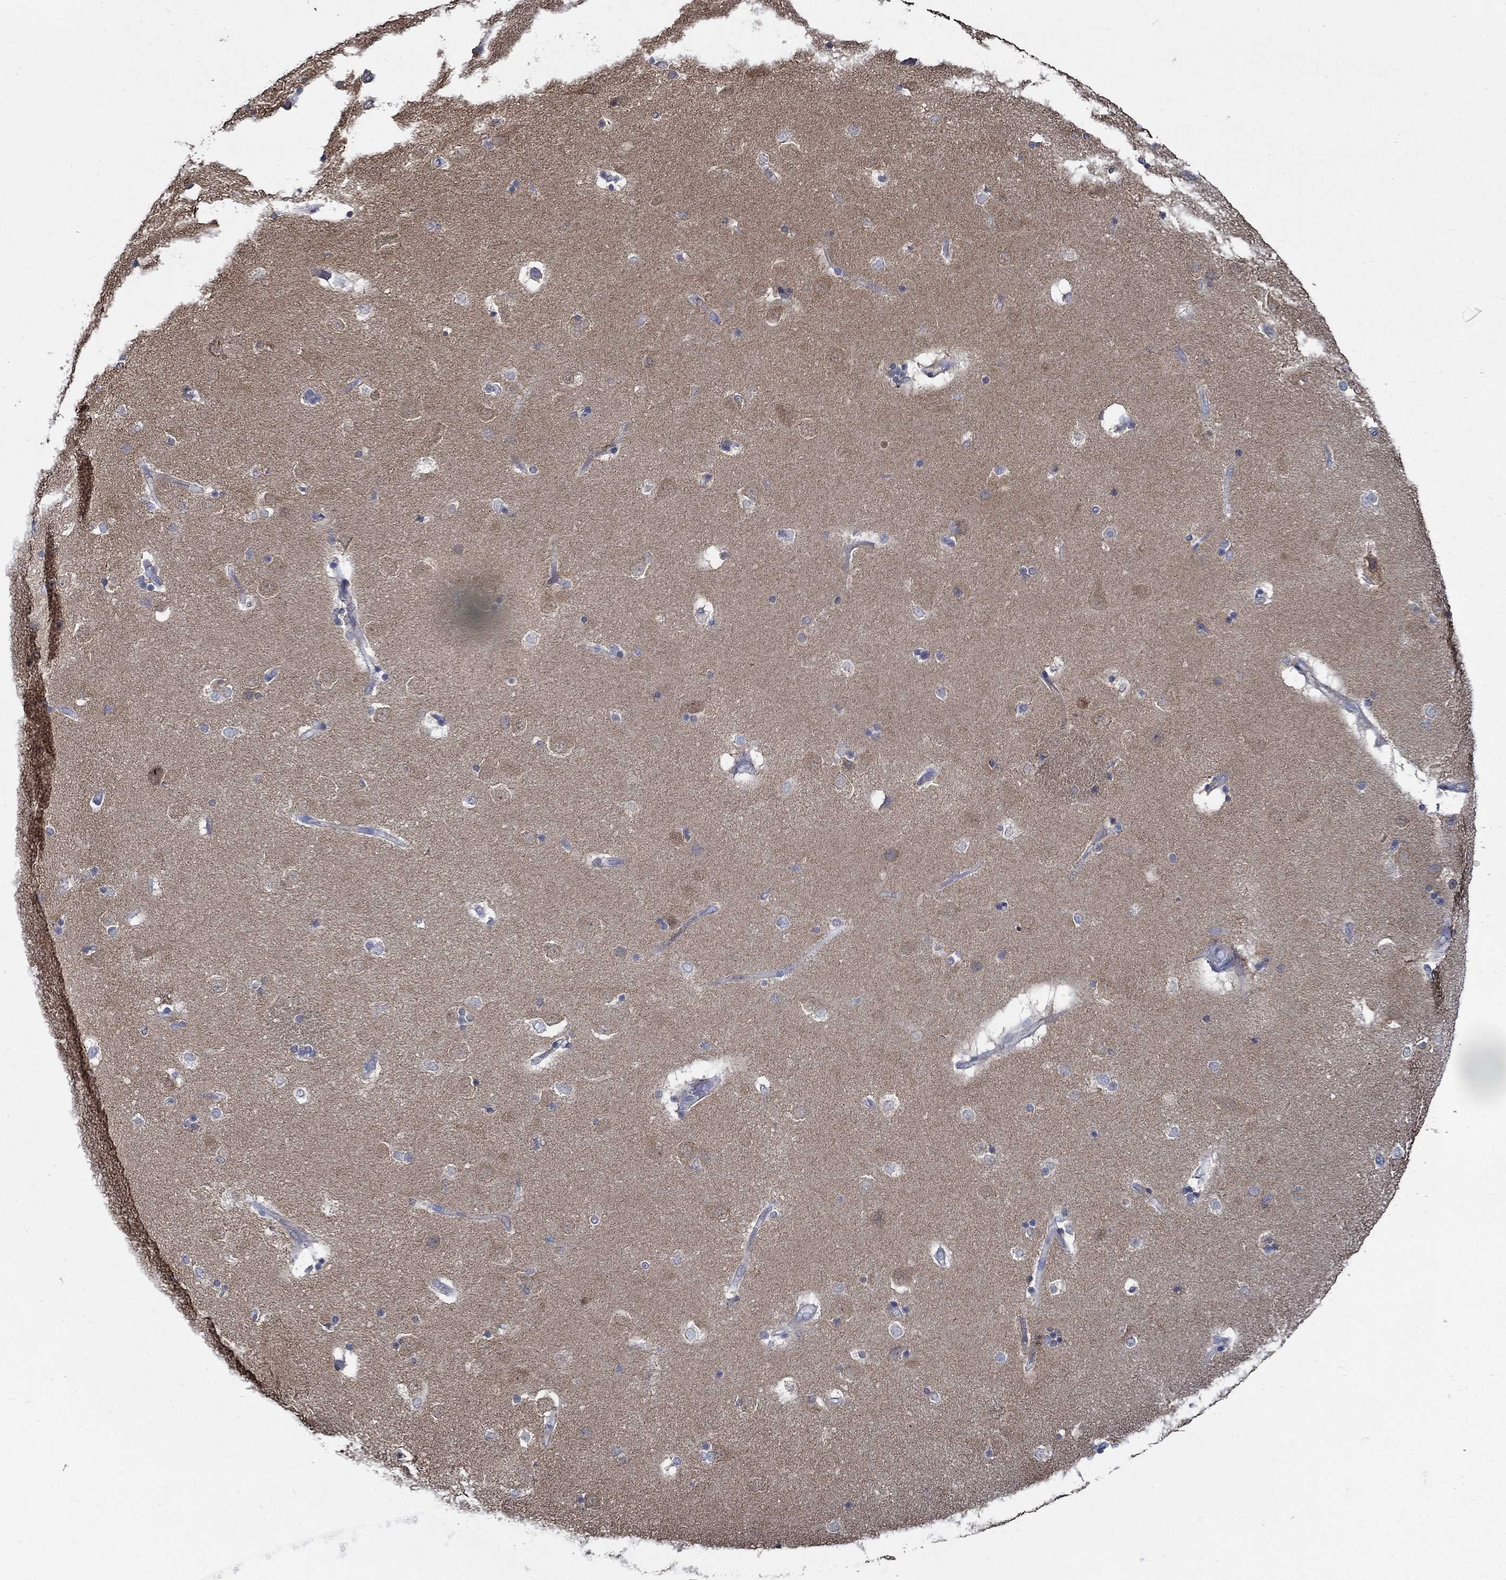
{"staining": {"intensity": "negative", "quantity": "none", "location": "none"}, "tissue": "caudate", "cell_type": "Glial cells", "image_type": "normal", "snomed": [{"axis": "morphology", "description": "Normal tissue, NOS"}, {"axis": "topography", "description": "Lateral ventricle wall"}], "caption": "DAB (3,3'-diaminobenzidine) immunohistochemical staining of normal human caudate shows no significant staining in glial cells.", "gene": "DOCK3", "patient": {"sex": "male", "age": 51}}